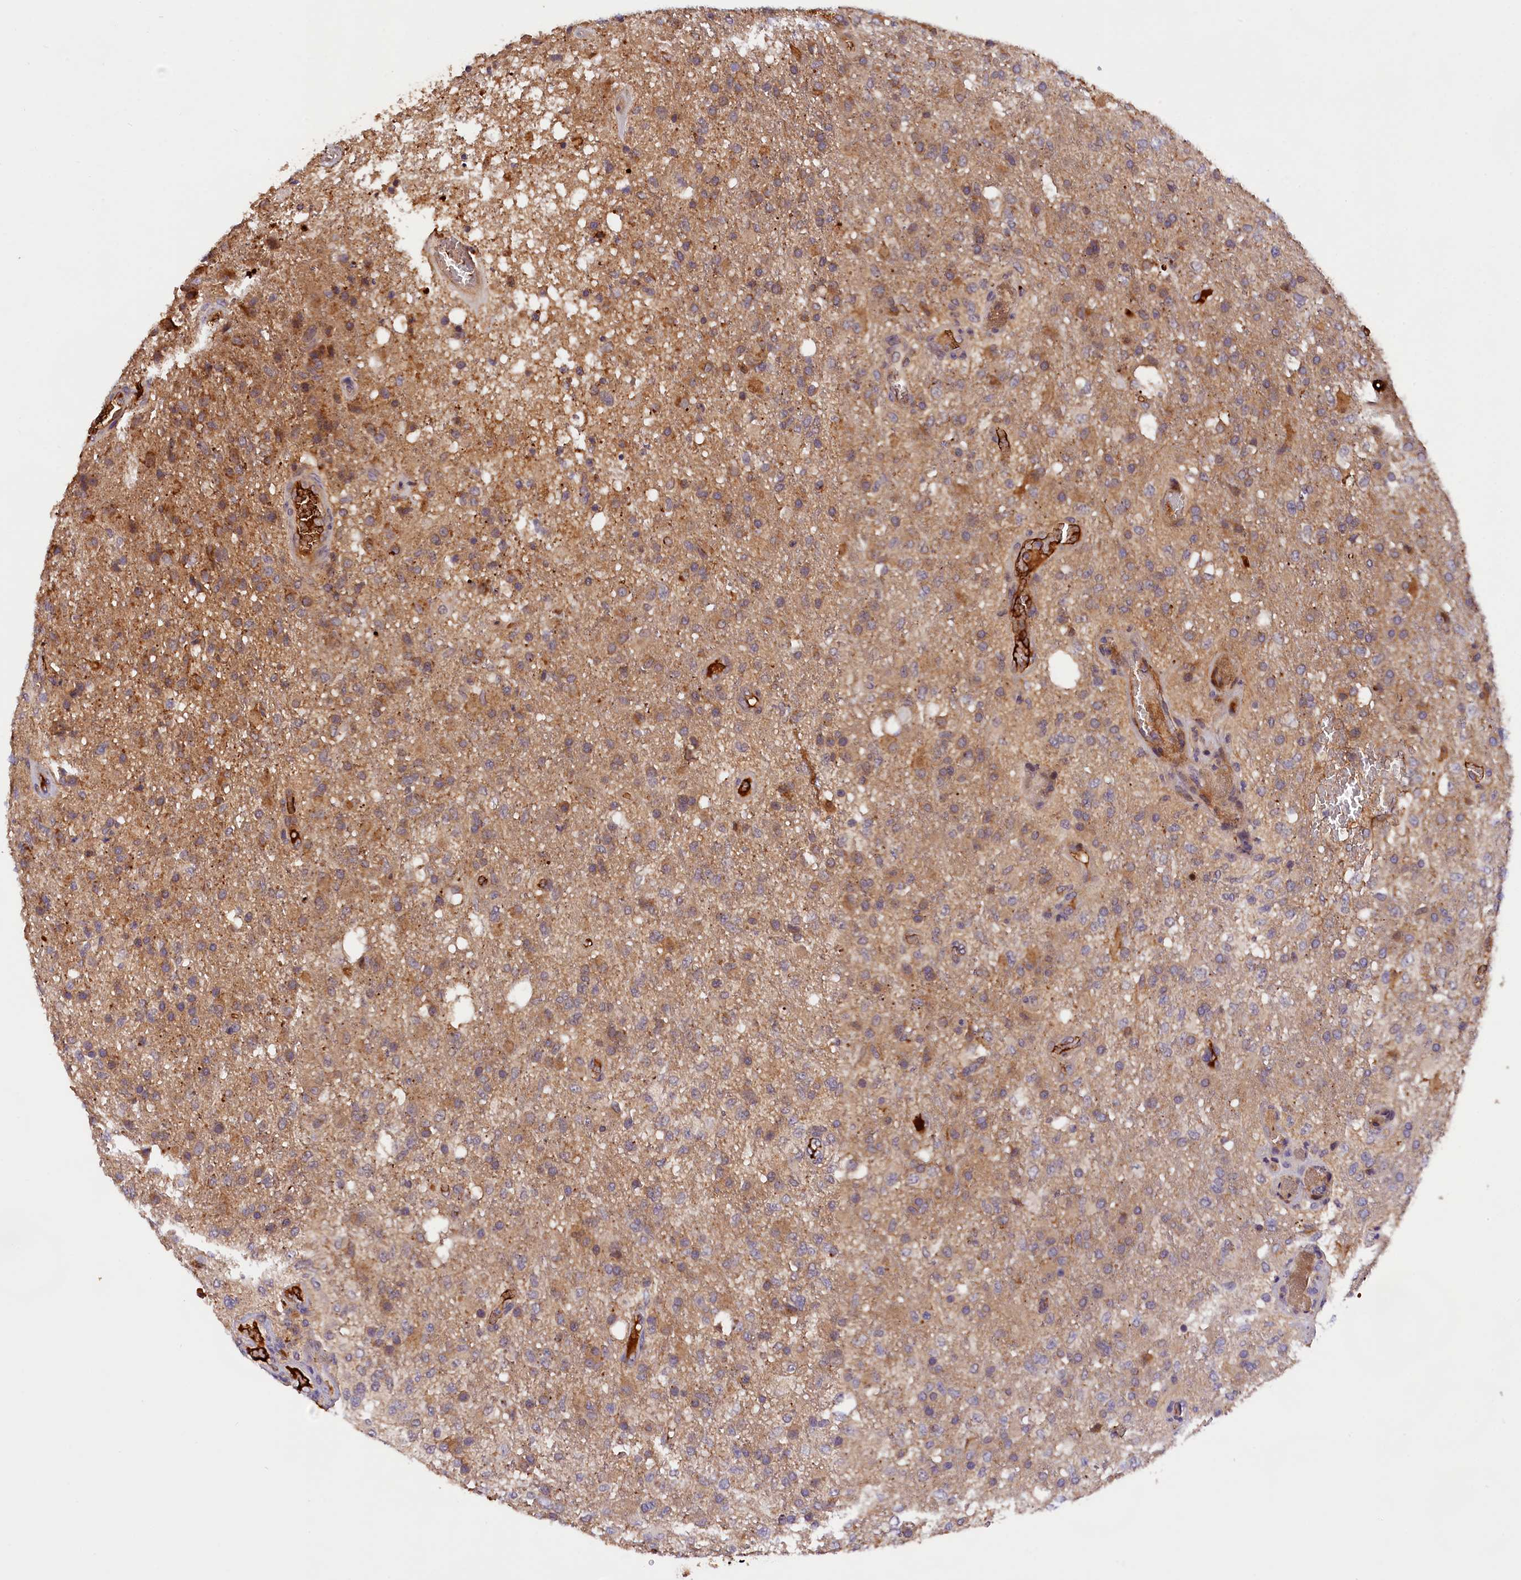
{"staining": {"intensity": "moderate", "quantity": ">75%", "location": "cytoplasmic/membranous"}, "tissue": "glioma", "cell_type": "Tumor cells", "image_type": "cancer", "snomed": [{"axis": "morphology", "description": "Glioma, malignant, High grade"}, {"axis": "topography", "description": "Brain"}], "caption": "The histopathology image demonstrates immunohistochemical staining of glioma. There is moderate cytoplasmic/membranous positivity is appreciated in approximately >75% of tumor cells.", "gene": "PHAF1", "patient": {"sex": "female", "age": 74}}